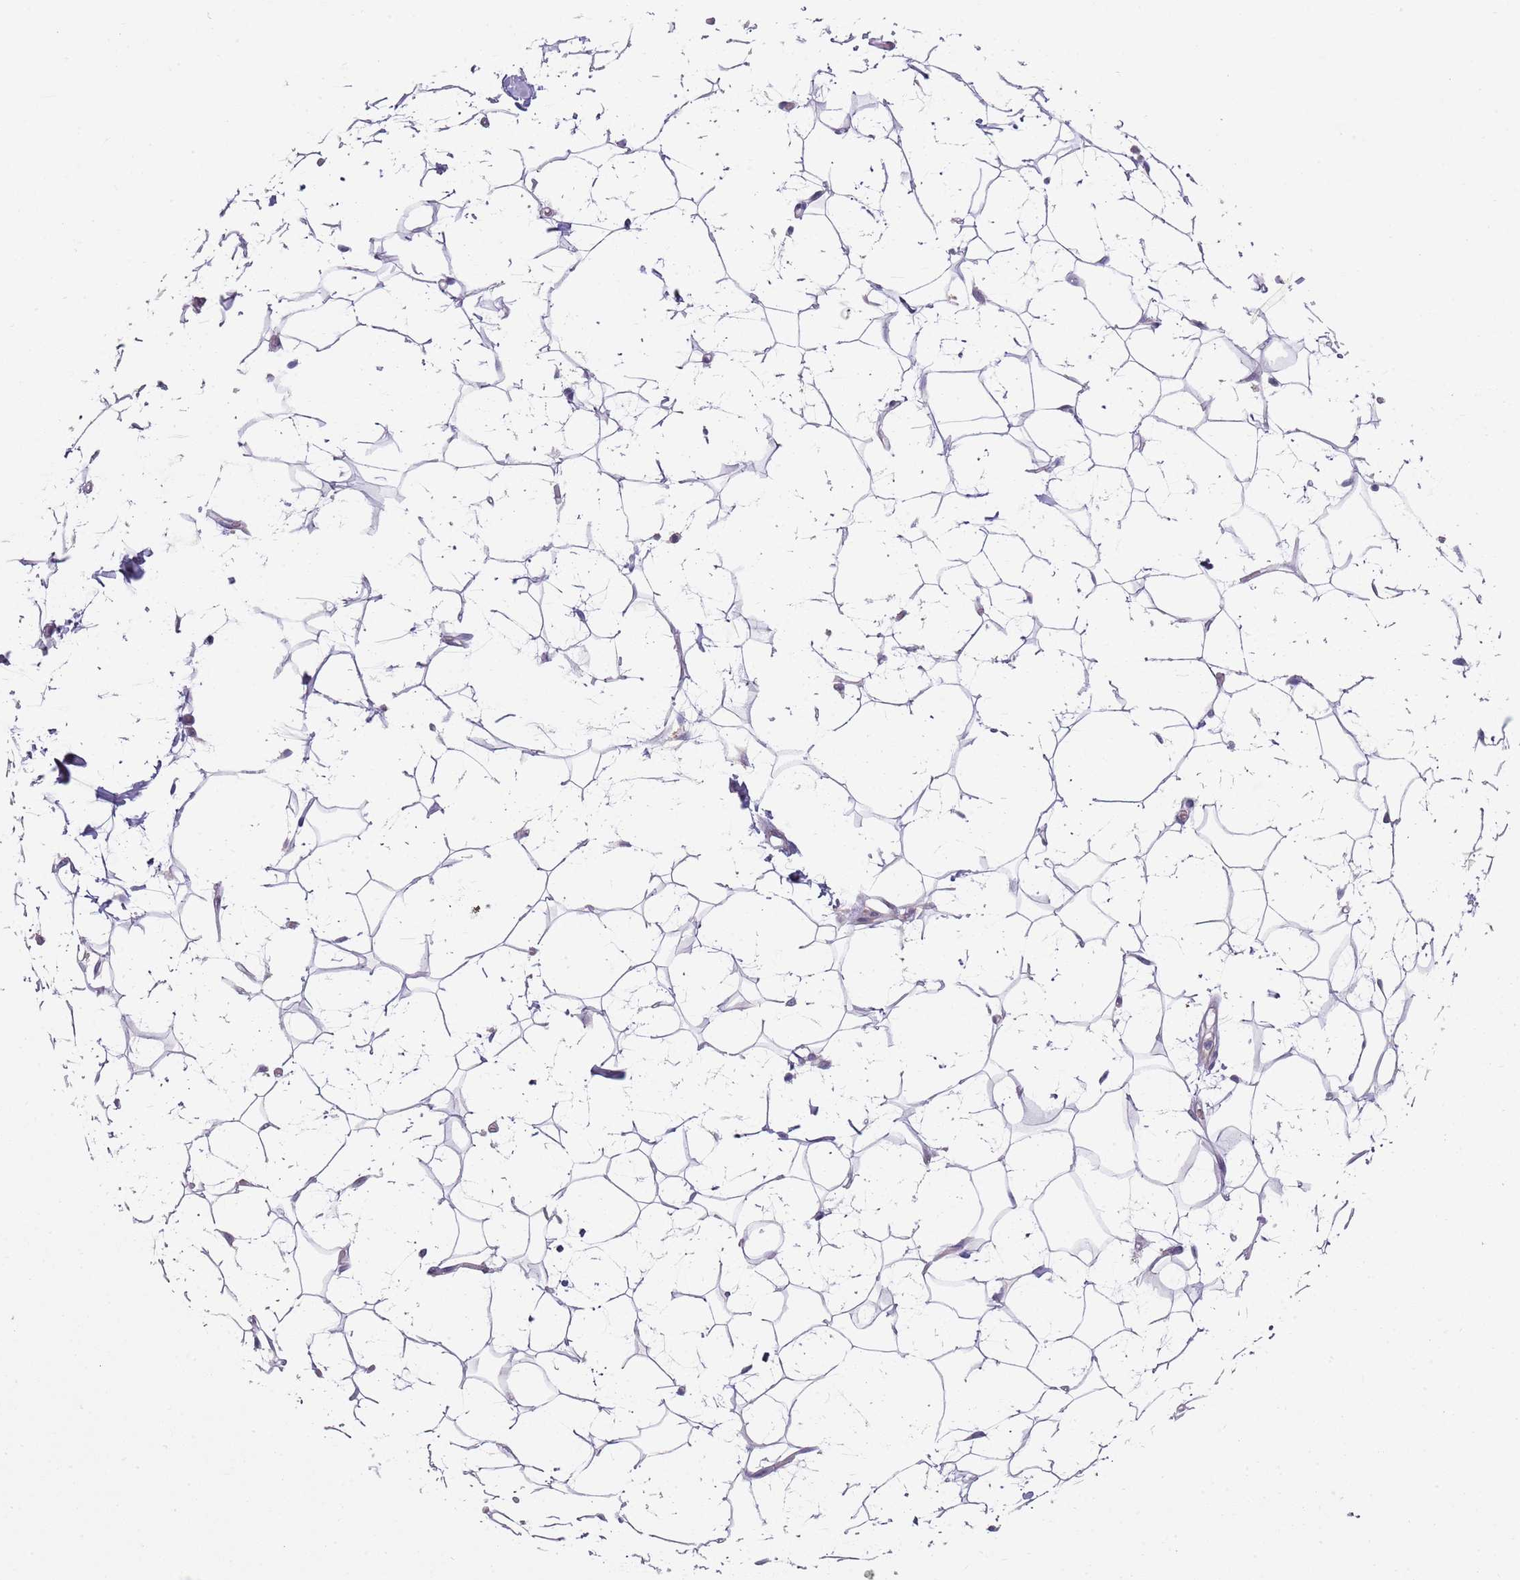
{"staining": {"intensity": "negative", "quantity": "none", "location": "none"}, "tissue": "adipose tissue", "cell_type": "Adipocytes", "image_type": "normal", "snomed": [{"axis": "morphology", "description": "Normal tissue, NOS"}, {"axis": "topography", "description": "Breast"}], "caption": "This is an immunohistochemistry (IHC) photomicrograph of unremarkable adipose tissue. There is no staining in adipocytes.", "gene": "SLC26A6", "patient": {"sex": "female", "age": 26}}